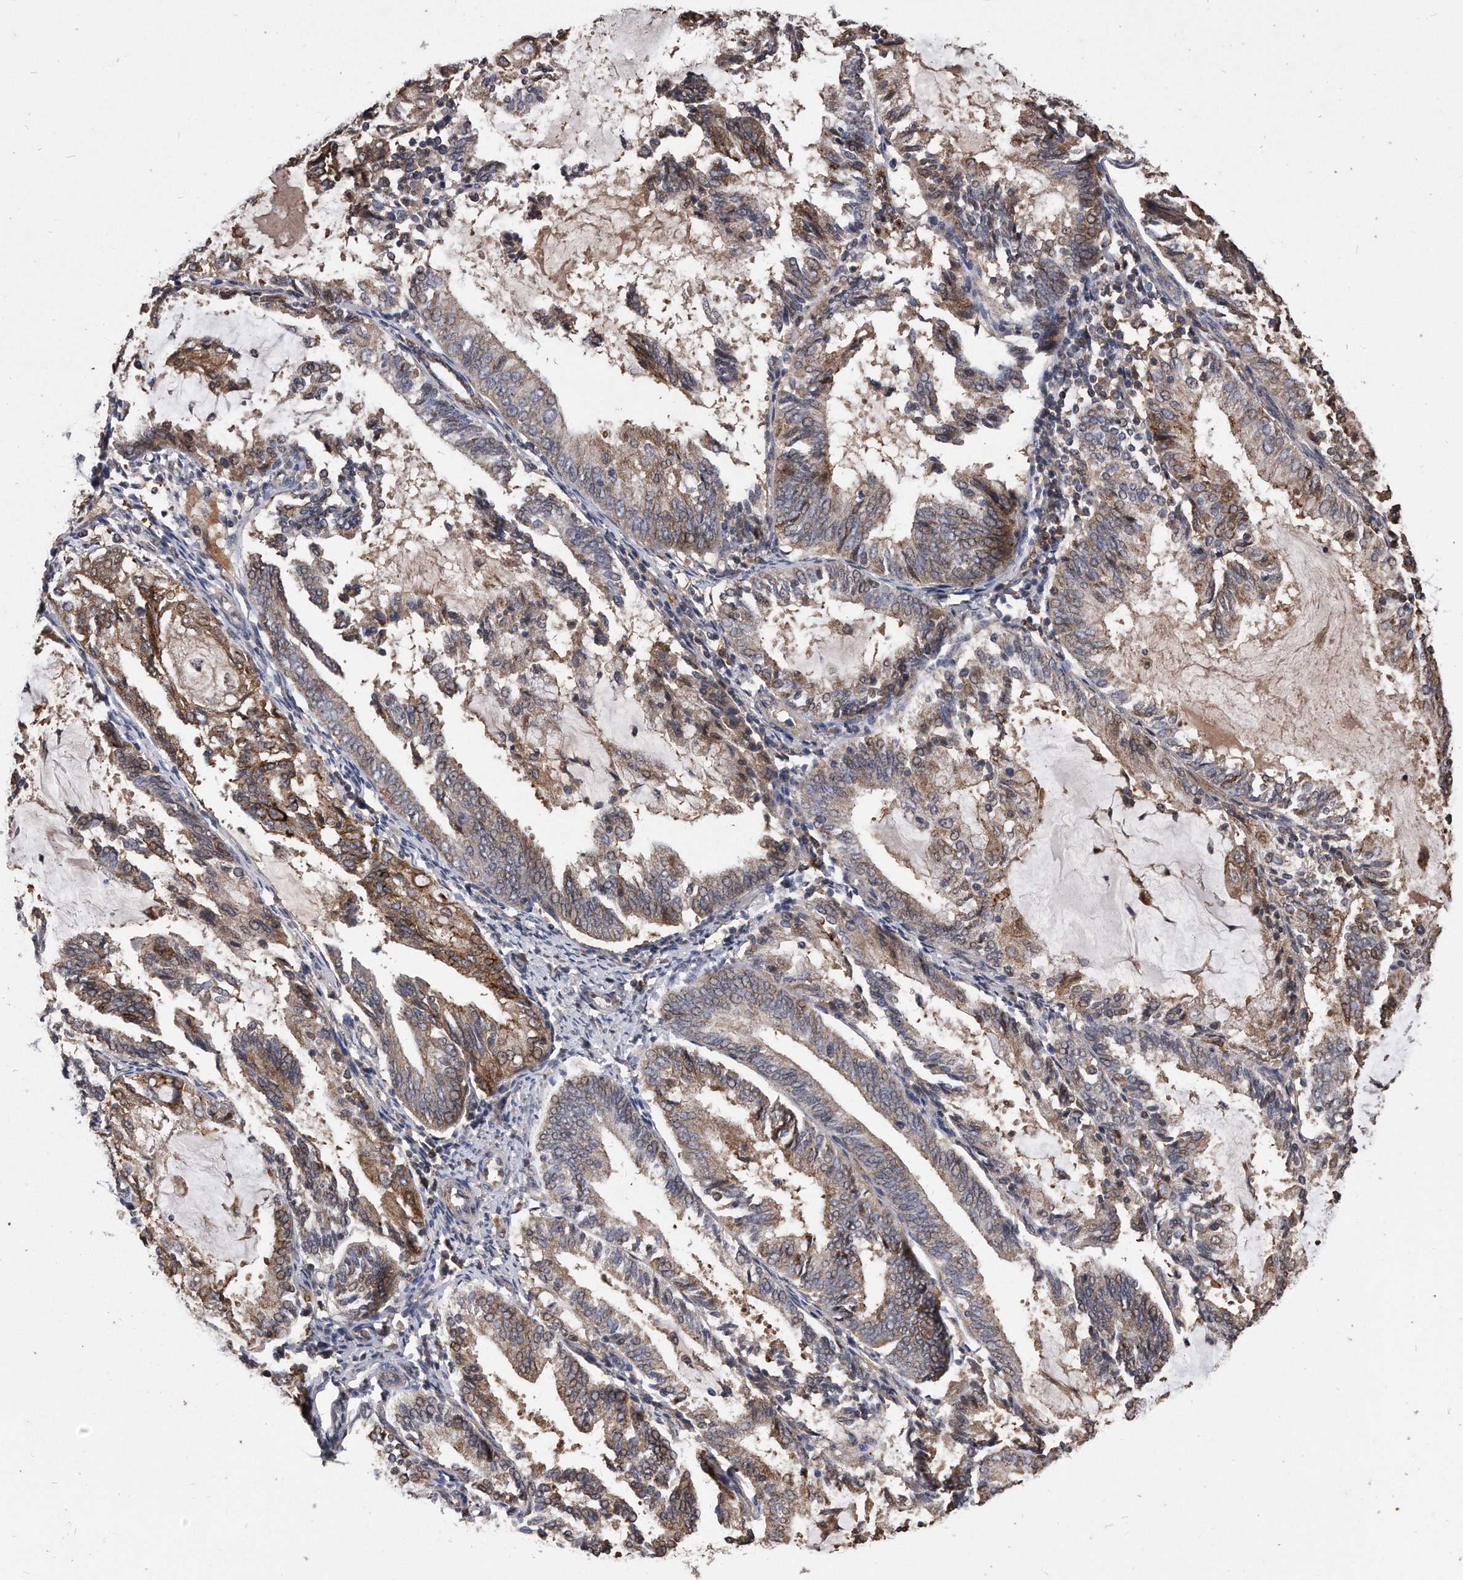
{"staining": {"intensity": "moderate", "quantity": "25%-75%", "location": "cytoplasmic/membranous"}, "tissue": "endometrial cancer", "cell_type": "Tumor cells", "image_type": "cancer", "snomed": [{"axis": "morphology", "description": "Adenocarcinoma, NOS"}, {"axis": "topography", "description": "Endometrium"}], "caption": "Tumor cells reveal moderate cytoplasmic/membranous expression in approximately 25%-75% of cells in endometrial cancer (adenocarcinoma). (DAB (3,3'-diaminobenzidine) = brown stain, brightfield microscopy at high magnification).", "gene": "IL20RA", "patient": {"sex": "female", "age": 81}}